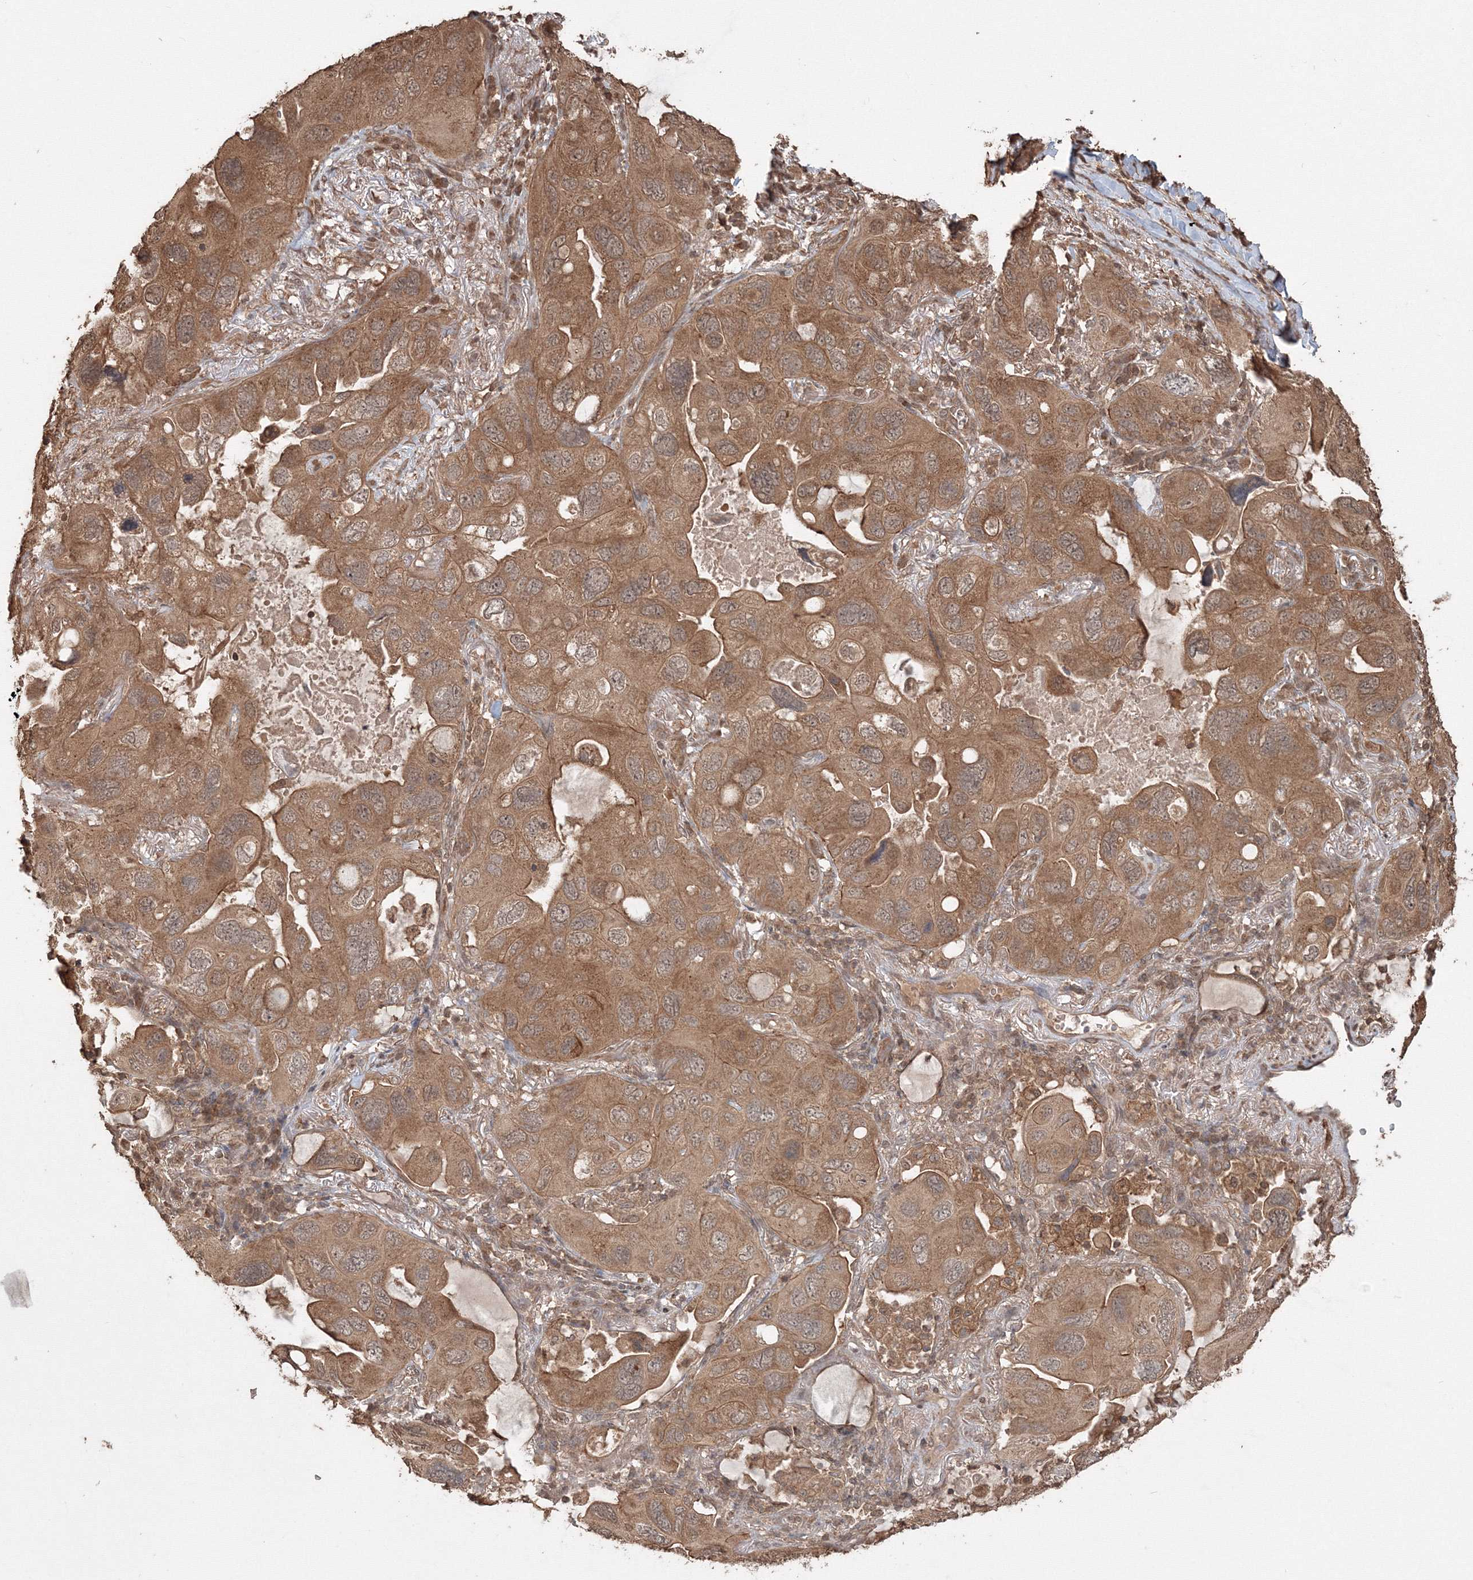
{"staining": {"intensity": "moderate", "quantity": ">75%", "location": "cytoplasmic/membranous"}, "tissue": "lung cancer", "cell_type": "Tumor cells", "image_type": "cancer", "snomed": [{"axis": "morphology", "description": "Squamous cell carcinoma, NOS"}, {"axis": "topography", "description": "Lung"}], "caption": "Protein staining shows moderate cytoplasmic/membranous expression in about >75% of tumor cells in lung squamous cell carcinoma. The staining is performed using DAB brown chromogen to label protein expression. The nuclei are counter-stained blue using hematoxylin.", "gene": "CCDC122", "patient": {"sex": "female", "age": 73}}